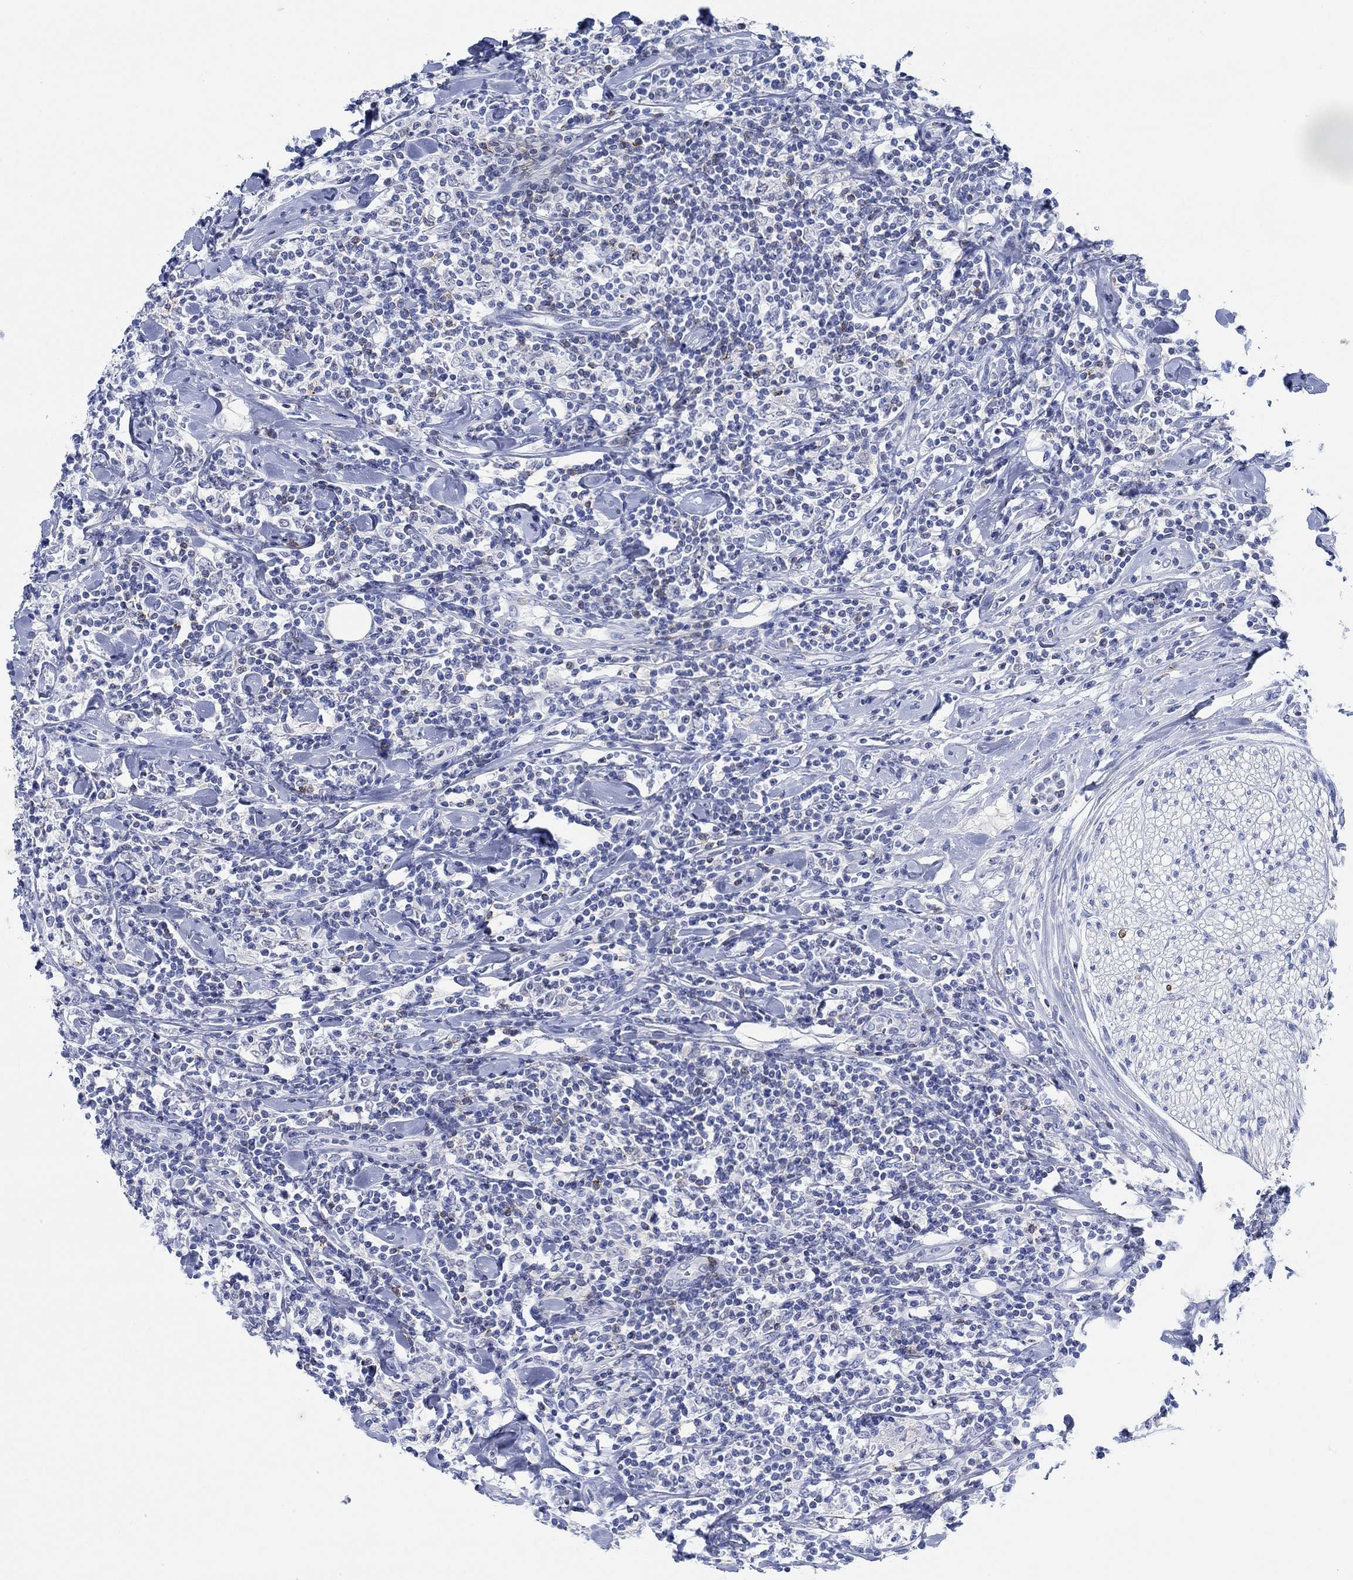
{"staining": {"intensity": "negative", "quantity": "none", "location": "none"}, "tissue": "lymphoma", "cell_type": "Tumor cells", "image_type": "cancer", "snomed": [{"axis": "morphology", "description": "Malignant lymphoma, non-Hodgkin's type, High grade"}, {"axis": "topography", "description": "Lymph node"}], "caption": "Protein analysis of high-grade malignant lymphoma, non-Hodgkin's type reveals no significant expression in tumor cells.", "gene": "PPP1R17", "patient": {"sex": "female", "age": 84}}